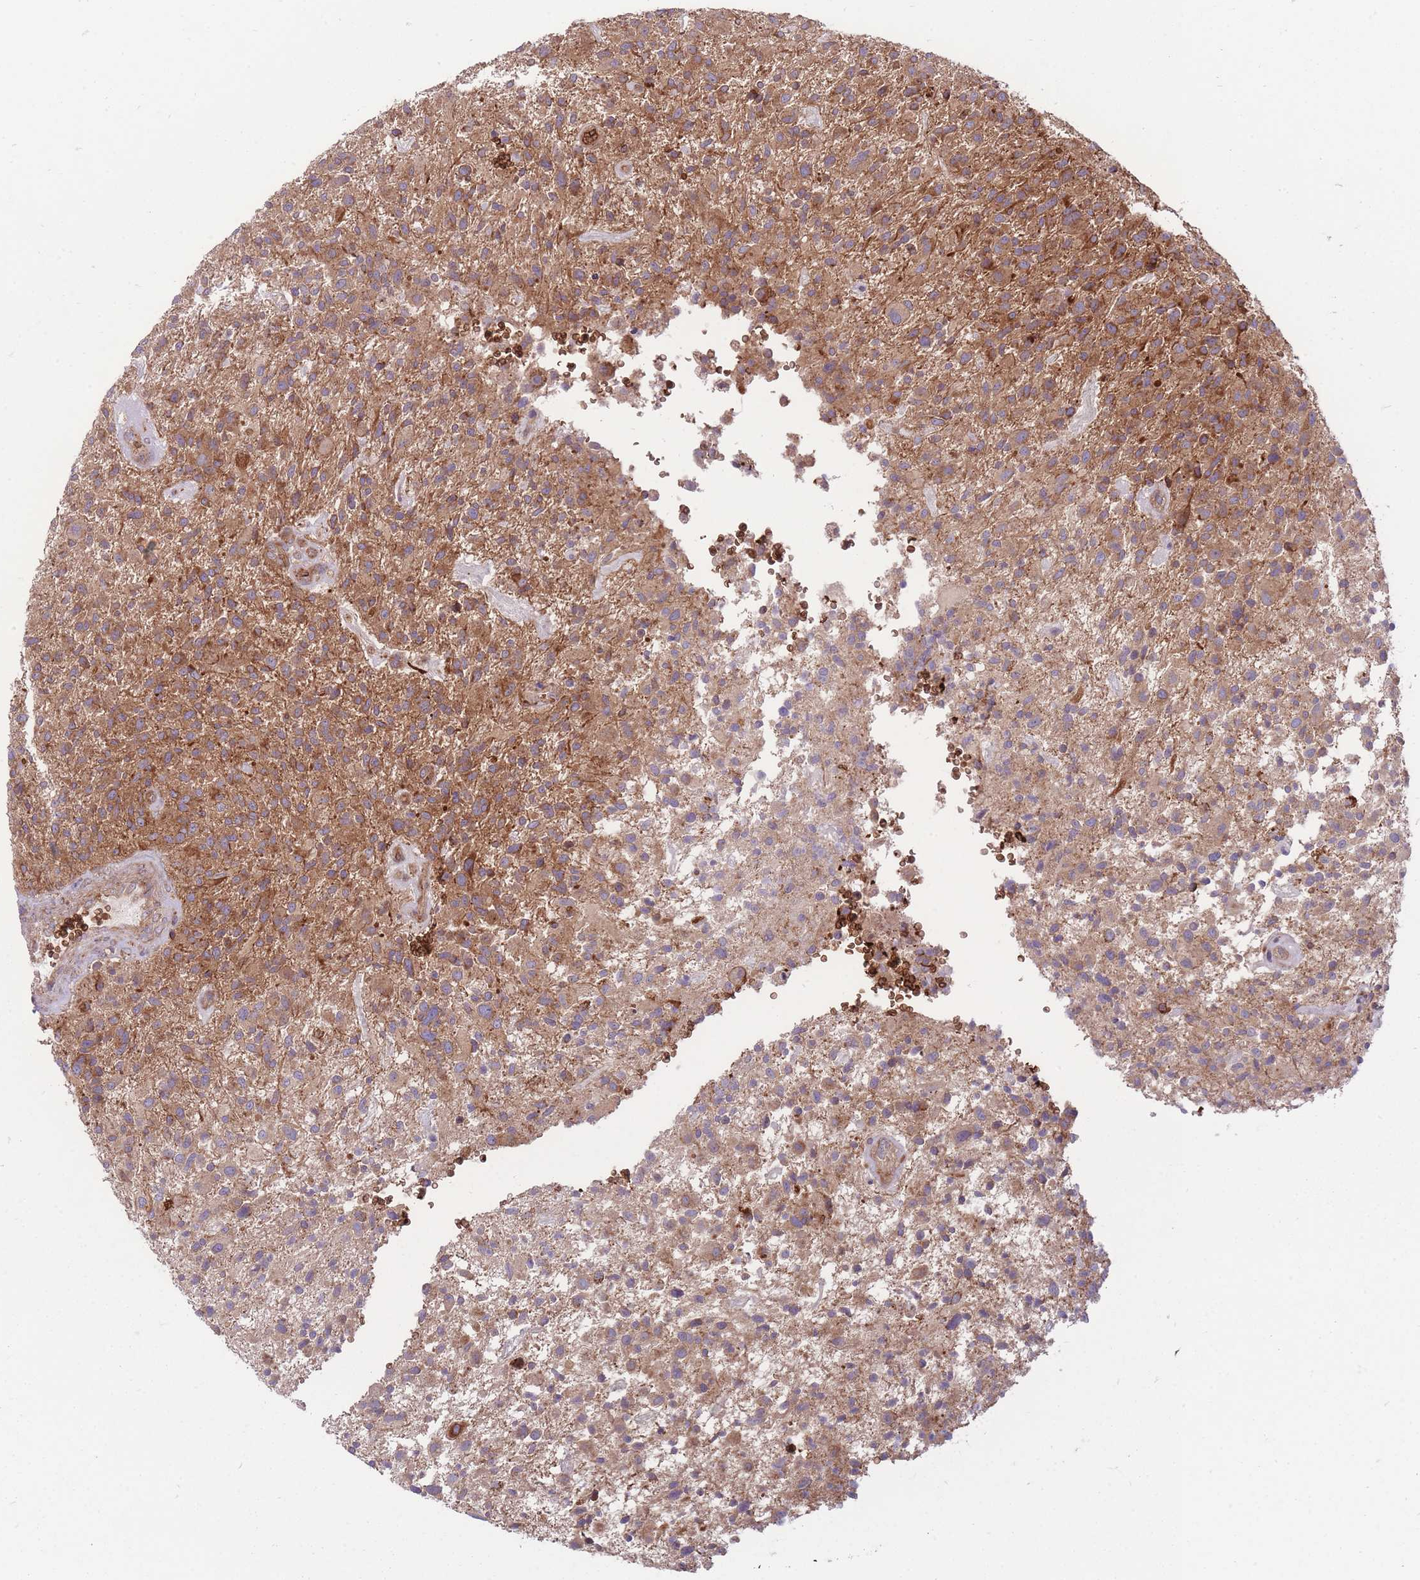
{"staining": {"intensity": "moderate", "quantity": ">75%", "location": "cytoplasmic/membranous"}, "tissue": "glioma", "cell_type": "Tumor cells", "image_type": "cancer", "snomed": [{"axis": "morphology", "description": "Glioma, malignant, High grade"}, {"axis": "topography", "description": "Brain"}], "caption": "Malignant high-grade glioma stained for a protein displays moderate cytoplasmic/membranous positivity in tumor cells.", "gene": "ANKRD10", "patient": {"sex": "male", "age": 47}}